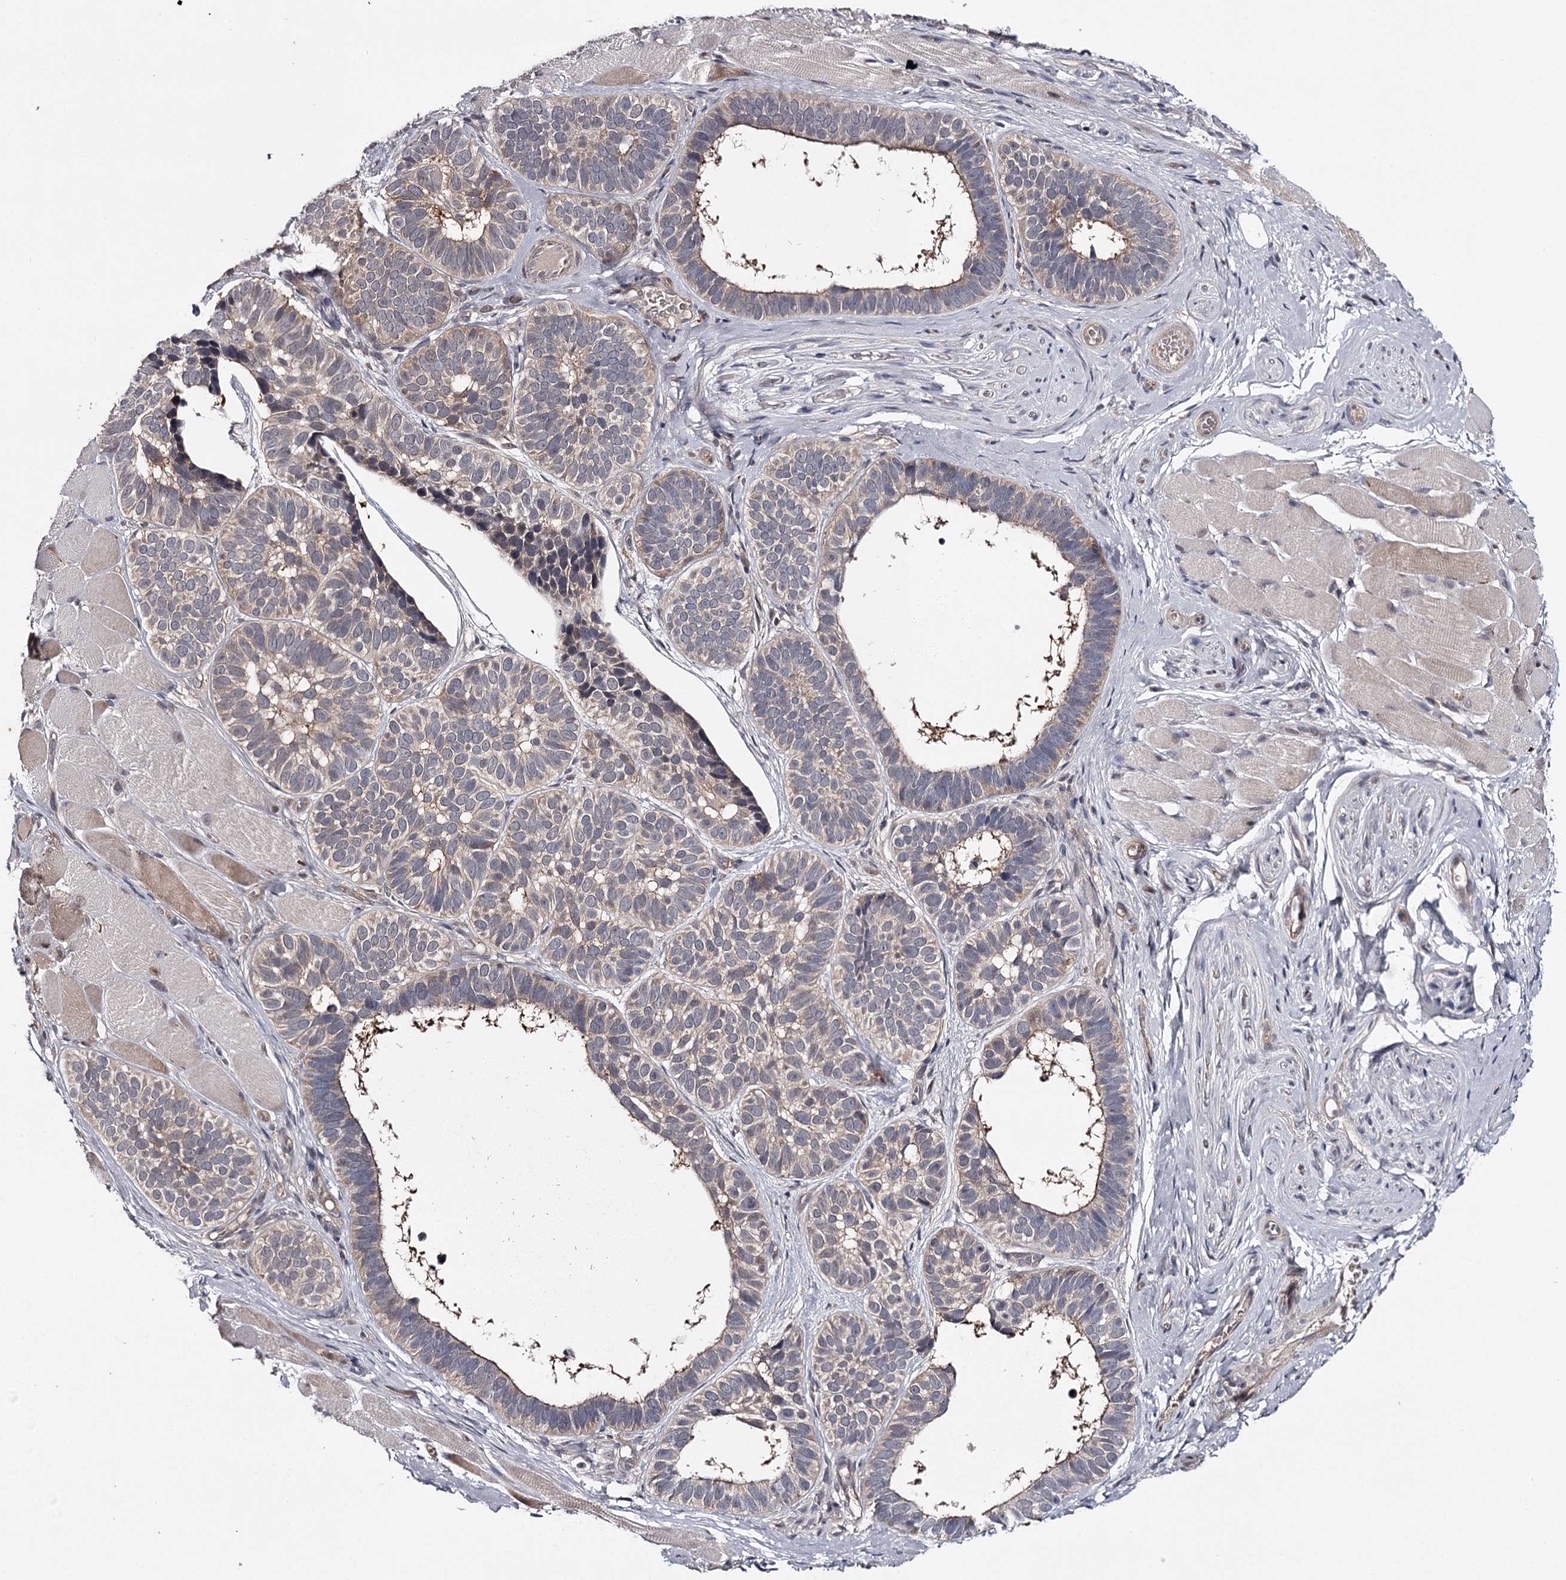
{"staining": {"intensity": "negative", "quantity": "none", "location": "none"}, "tissue": "skin cancer", "cell_type": "Tumor cells", "image_type": "cancer", "snomed": [{"axis": "morphology", "description": "Basal cell carcinoma"}, {"axis": "topography", "description": "Skin"}], "caption": "DAB immunohistochemical staining of skin cancer reveals no significant expression in tumor cells.", "gene": "GTSF1", "patient": {"sex": "male", "age": 62}}